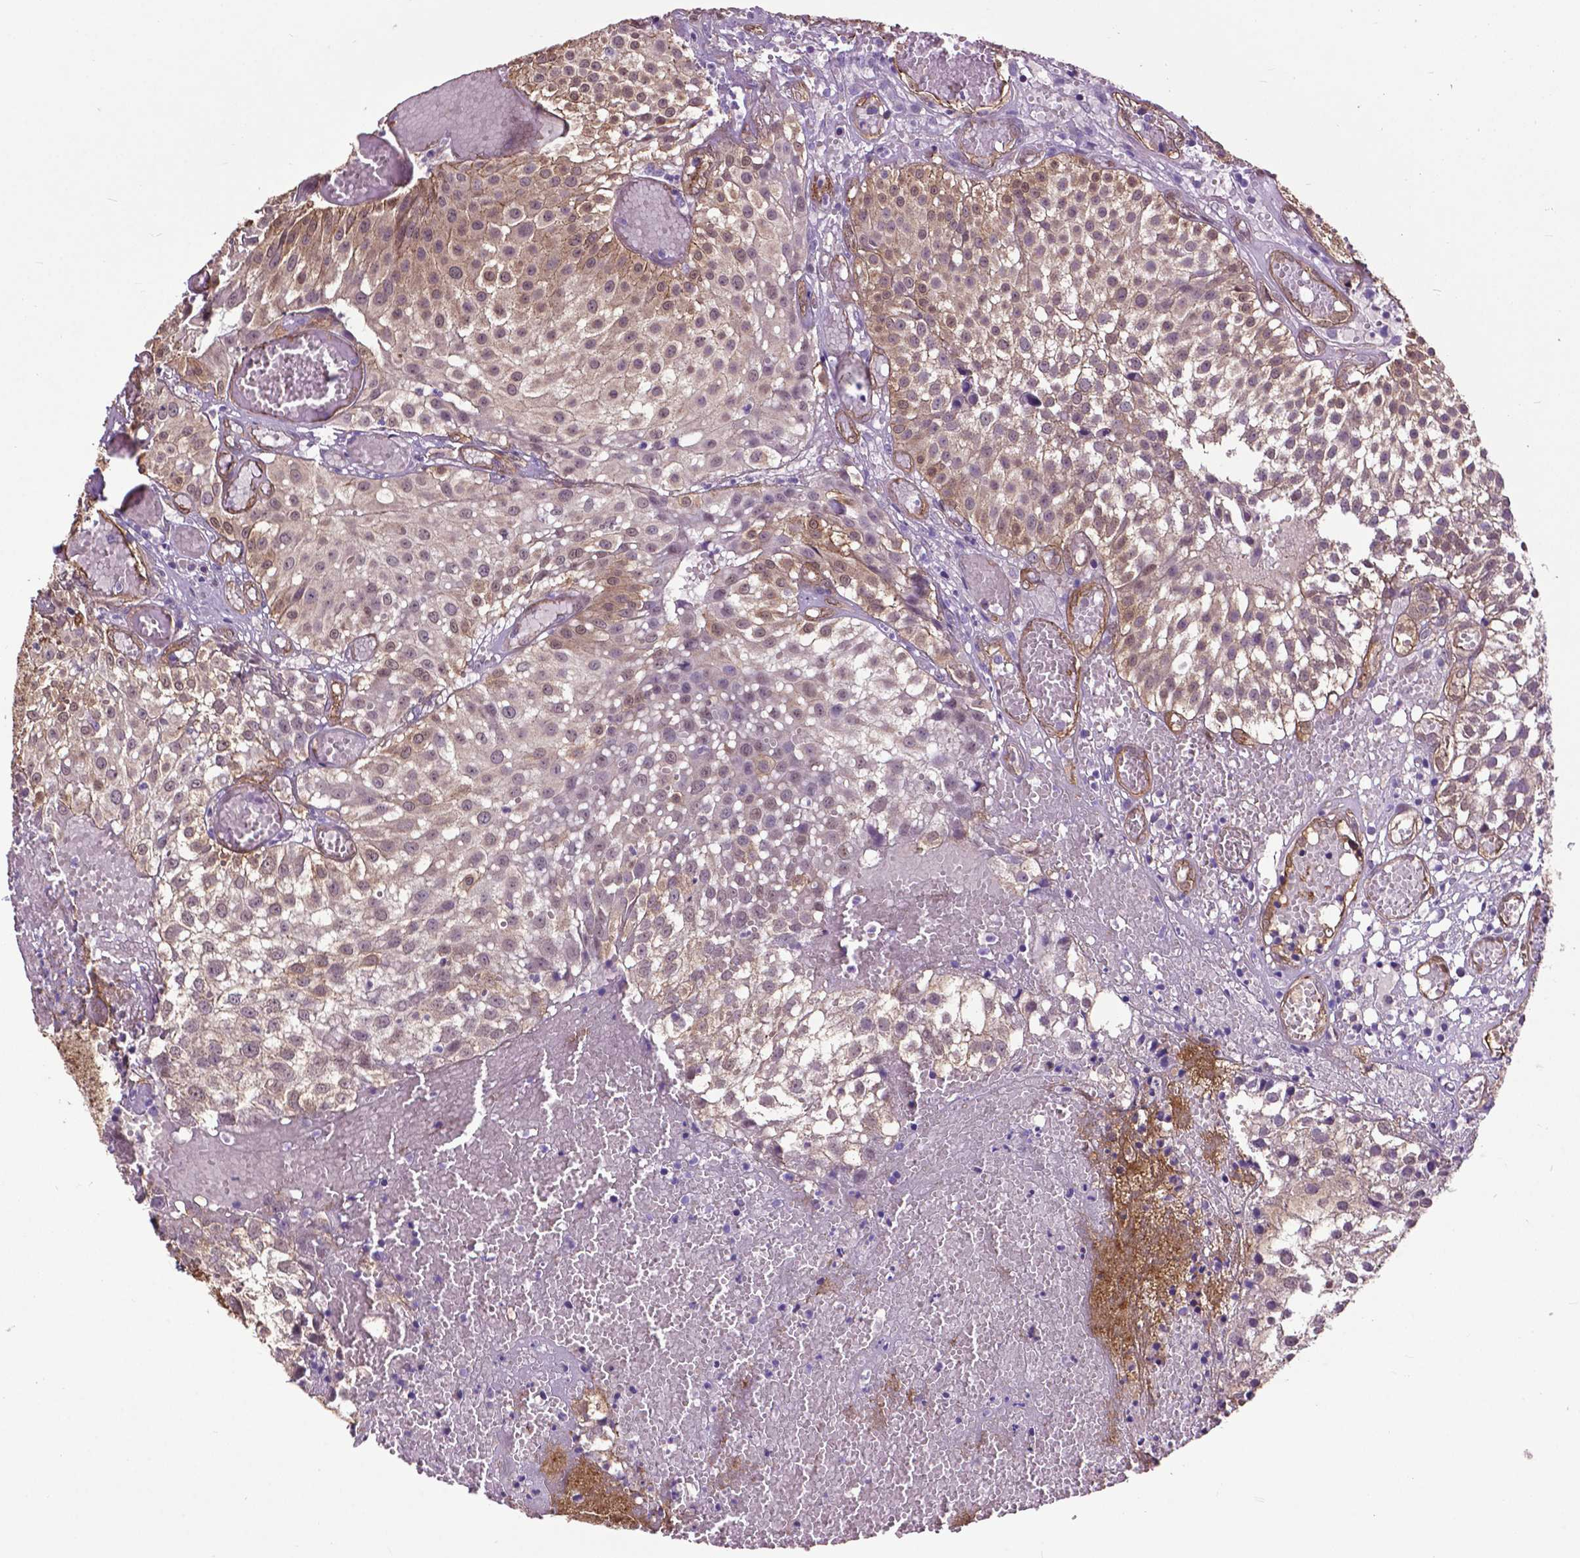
{"staining": {"intensity": "weak", "quantity": ">75%", "location": "cytoplasmic/membranous,nuclear"}, "tissue": "urothelial cancer", "cell_type": "Tumor cells", "image_type": "cancer", "snomed": [{"axis": "morphology", "description": "Urothelial carcinoma, Low grade"}, {"axis": "topography", "description": "Urinary bladder"}], "caption": "Tumor cells exhibit low levels of weak cytoplasmic/membranous and nuclear staining in about >75% of cells in human urothelial cancer.", "gene": "PDLIM1", "patient": {"sex": "male", "age": 79}}